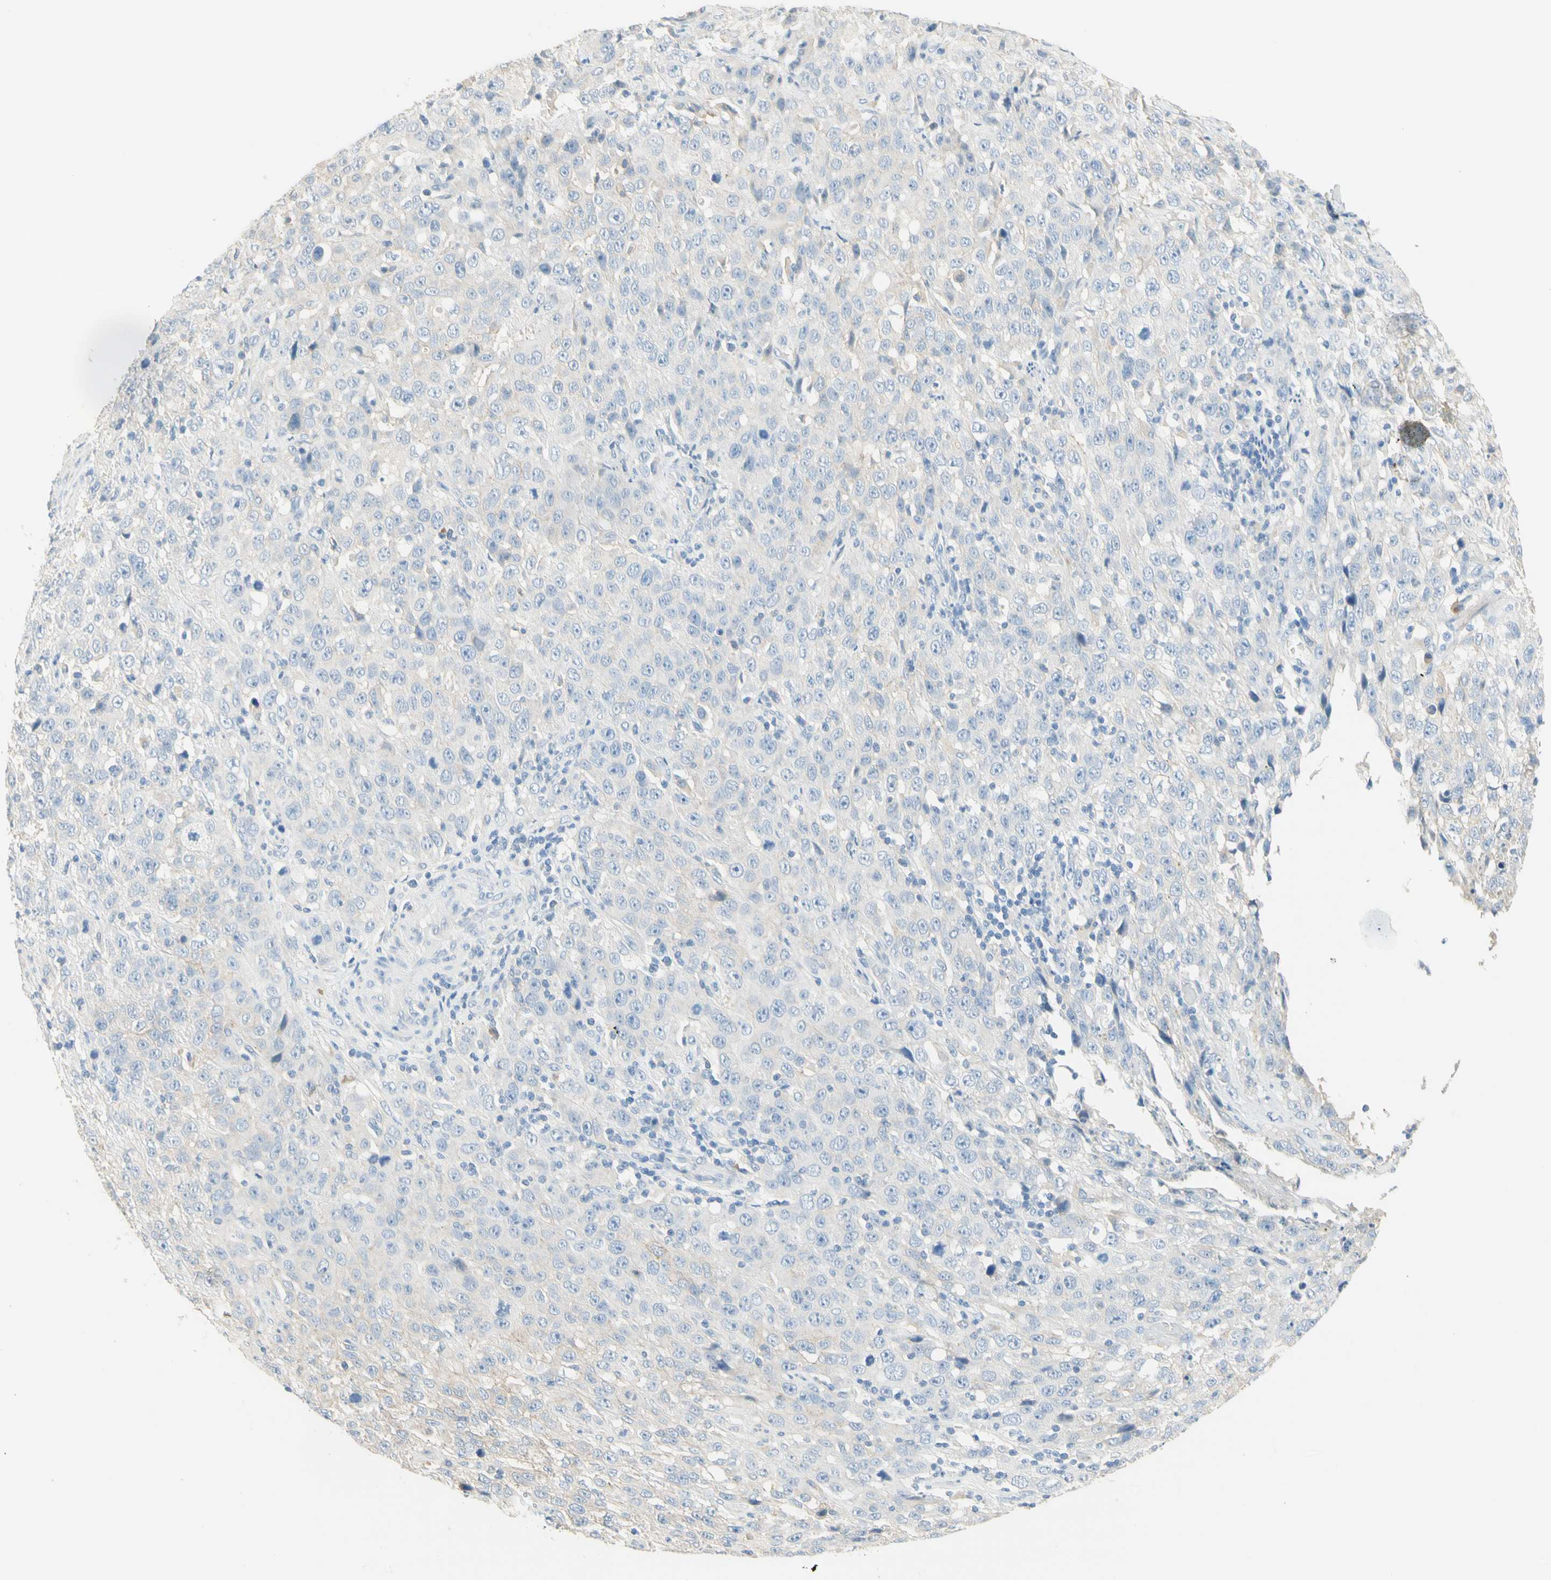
{"staining": {"intensity": "weak", "quantity": "<25%", "location": "cytoplasmic/membranous"}, "tissue": "stomach cancer", "cell_type": "Tumor cells", "image_type": "cancer", "snomed": [{"axis": "morphology", "description": "Normal tissue, NOS"}, {"axis": "morphology", "description": "Adenocarcinoma, NOS"}, {"axis": "topography", "description": "Stomach"}], "caption": "Photomicrograph shows no protein staining in tumor cells of adenocarcinoma (stomach) tissue. (DAB immunohistochemistry with hematoxylin counter stain).", "gene": "NECTIN4", "patient": {"sex": "male", "age": 48}}